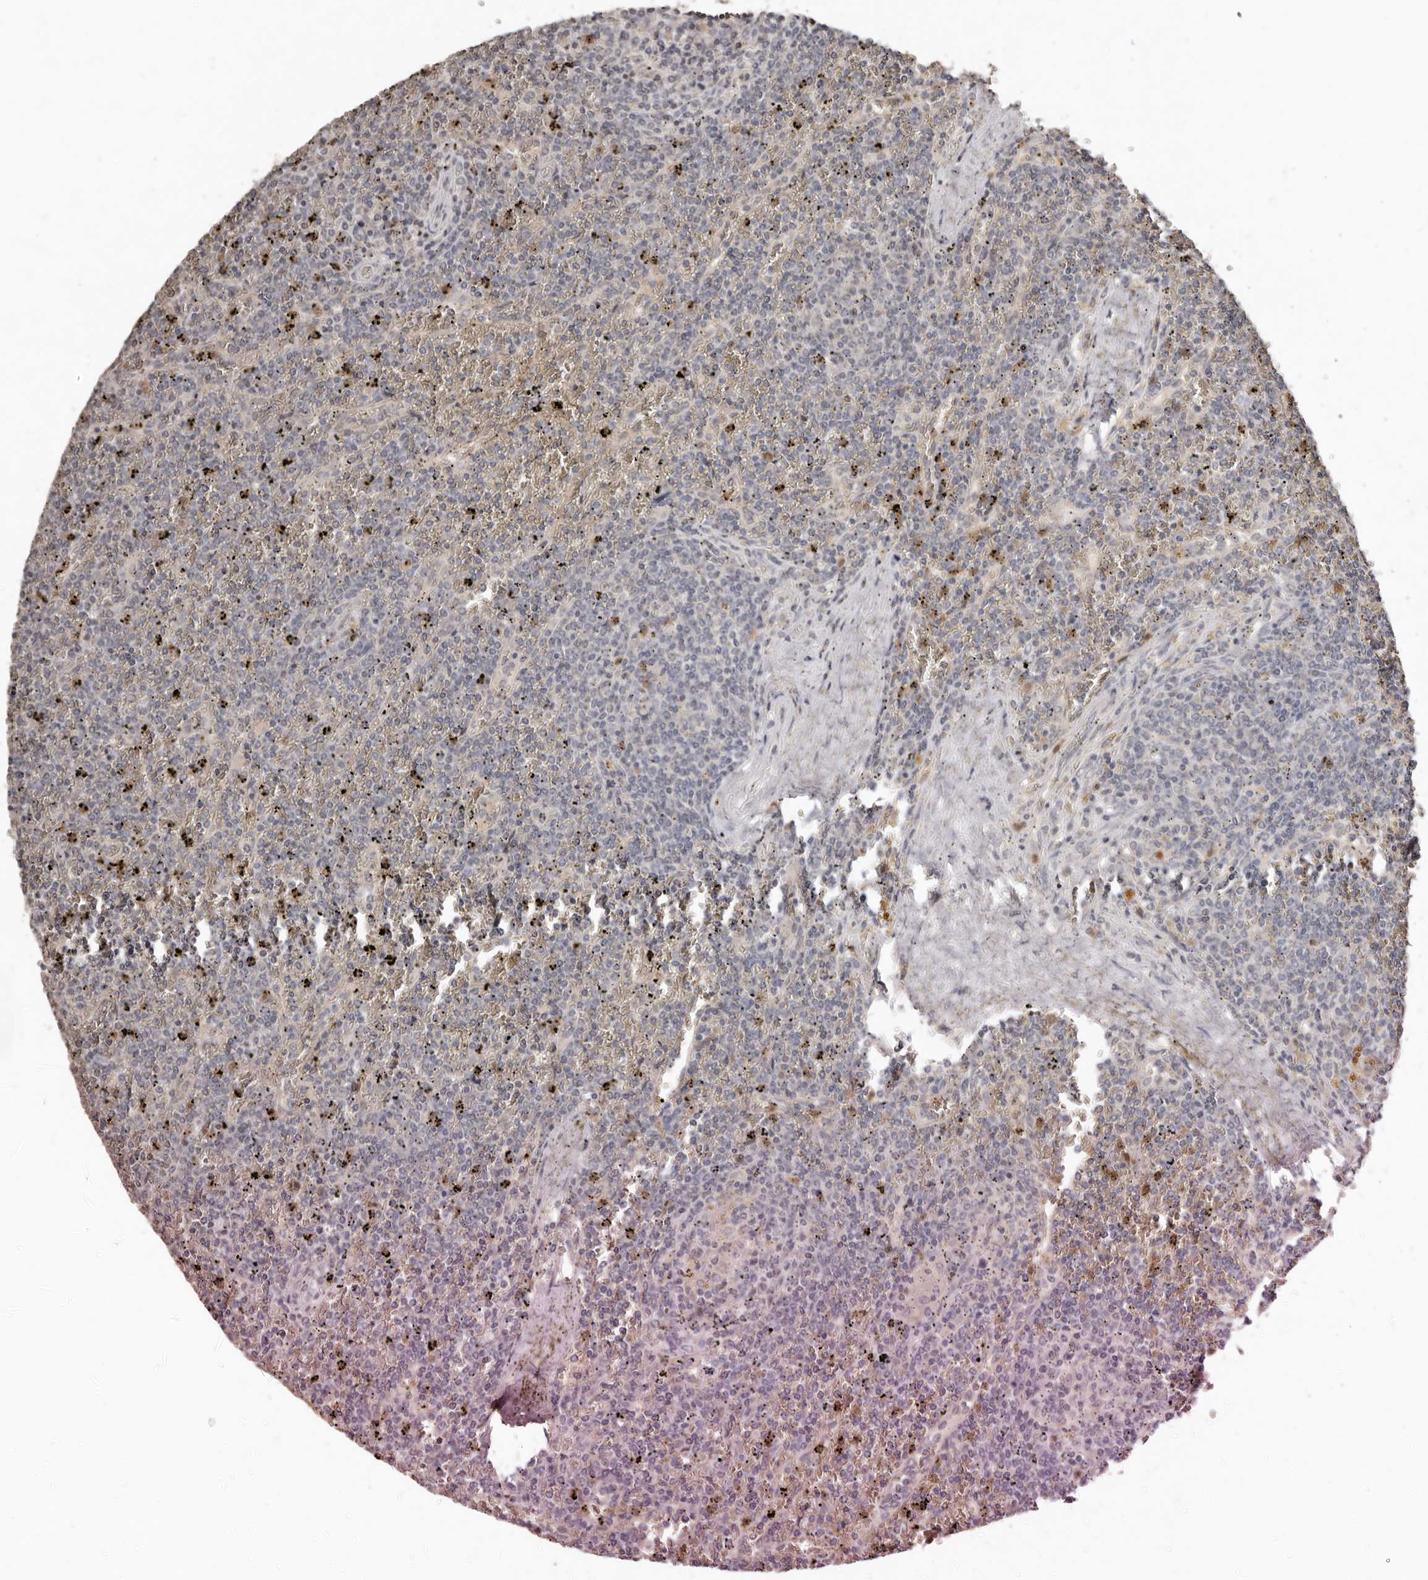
{"staining": {"intensity": "negative", "quantity": "none", "location": "none"}, "tissue": "lymphoma", "cell_type": "Tumor cells", "image_type": "cancer", "snomed": [{"axis": "morphology", "description": "Malignant lymphoma, non-Hodgkin's type, Low grade"}, {"axis": "topography", "description": "Spleen"}], "caption": "High magnification brightfield microscopy of lymphoma stained with DAB (3,3'-diaminobenzidine) (brown) and counterstained with hematoxylin (blue): tumor cells show no significant positivity. (Stains: DAB (3,3'-diaminobenzidine) immunohistochemistry (IHC) with hematoxylin counter stain, Microscopy: brightfield microscopy at high magnification).", "gene": "SULT1E1", "patient": {"sex": "female", "age": 19}}